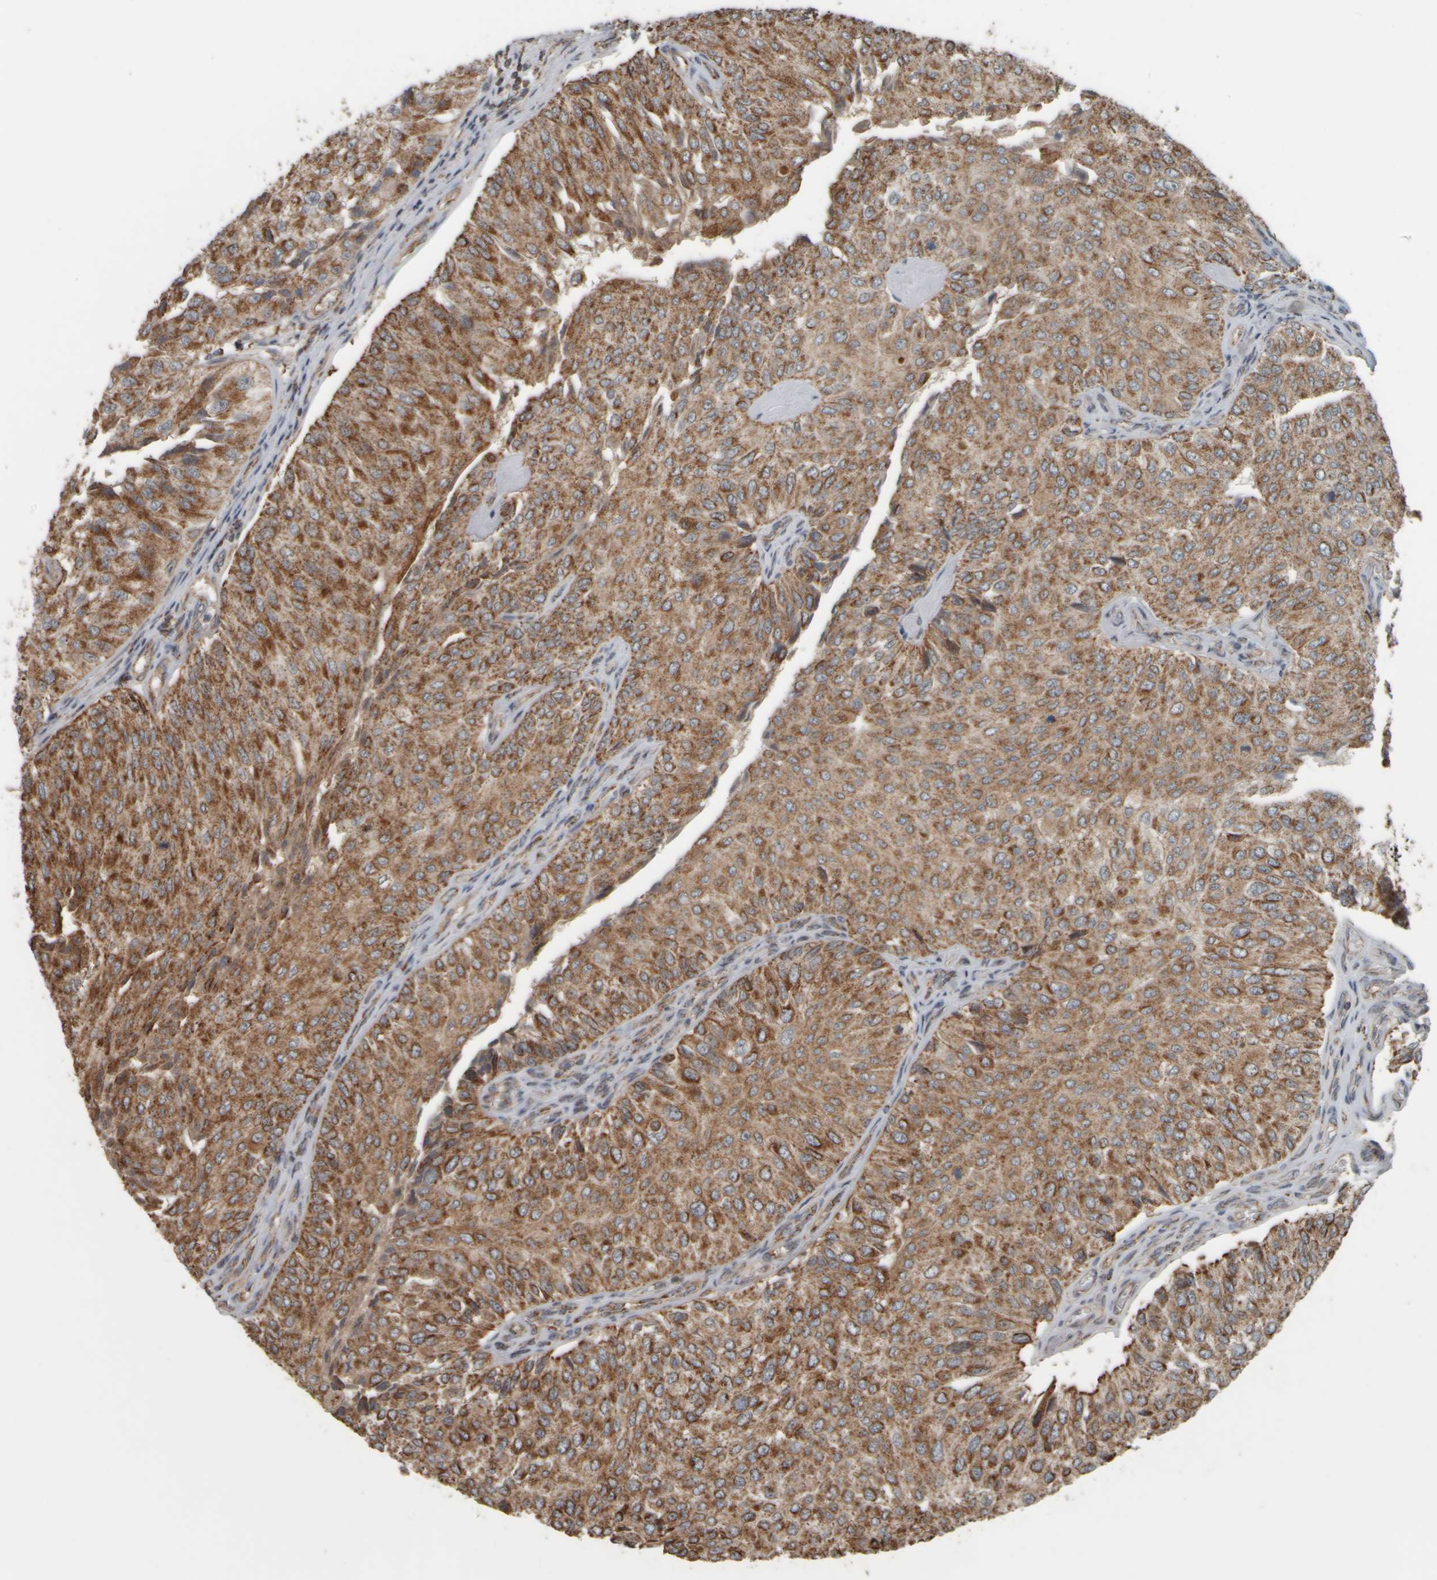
{"staining": {"intensity": "strong", "quantity": ">75%", "location": "cytoplasmic/membranous"}, "tissue": "urothelial cancer", "cell_type": "Tumor cells", "image_type": "cancer", "snomed": [{"axis": "morphology", "description": "Urothelial carcinoma, High grade"}, {"axis": "topography", "description": "Kidney"}, {"axis": "topography", "description": "Urinary bladder"}], "caption": "Immunohistochemistry of human urothelial carcinoma (high-grade) shows high levels of strong cytoplasmic/membranous positivity in approximately >75% of tumor cells. The staining was performed using DAB (3,3'-diaminobenzidine), with brown indicating positive protein expression. Nuclei are stained blue with hematoxylin.", "gene": "APBB2", "patient": {"sex": "male", "age": 77}}